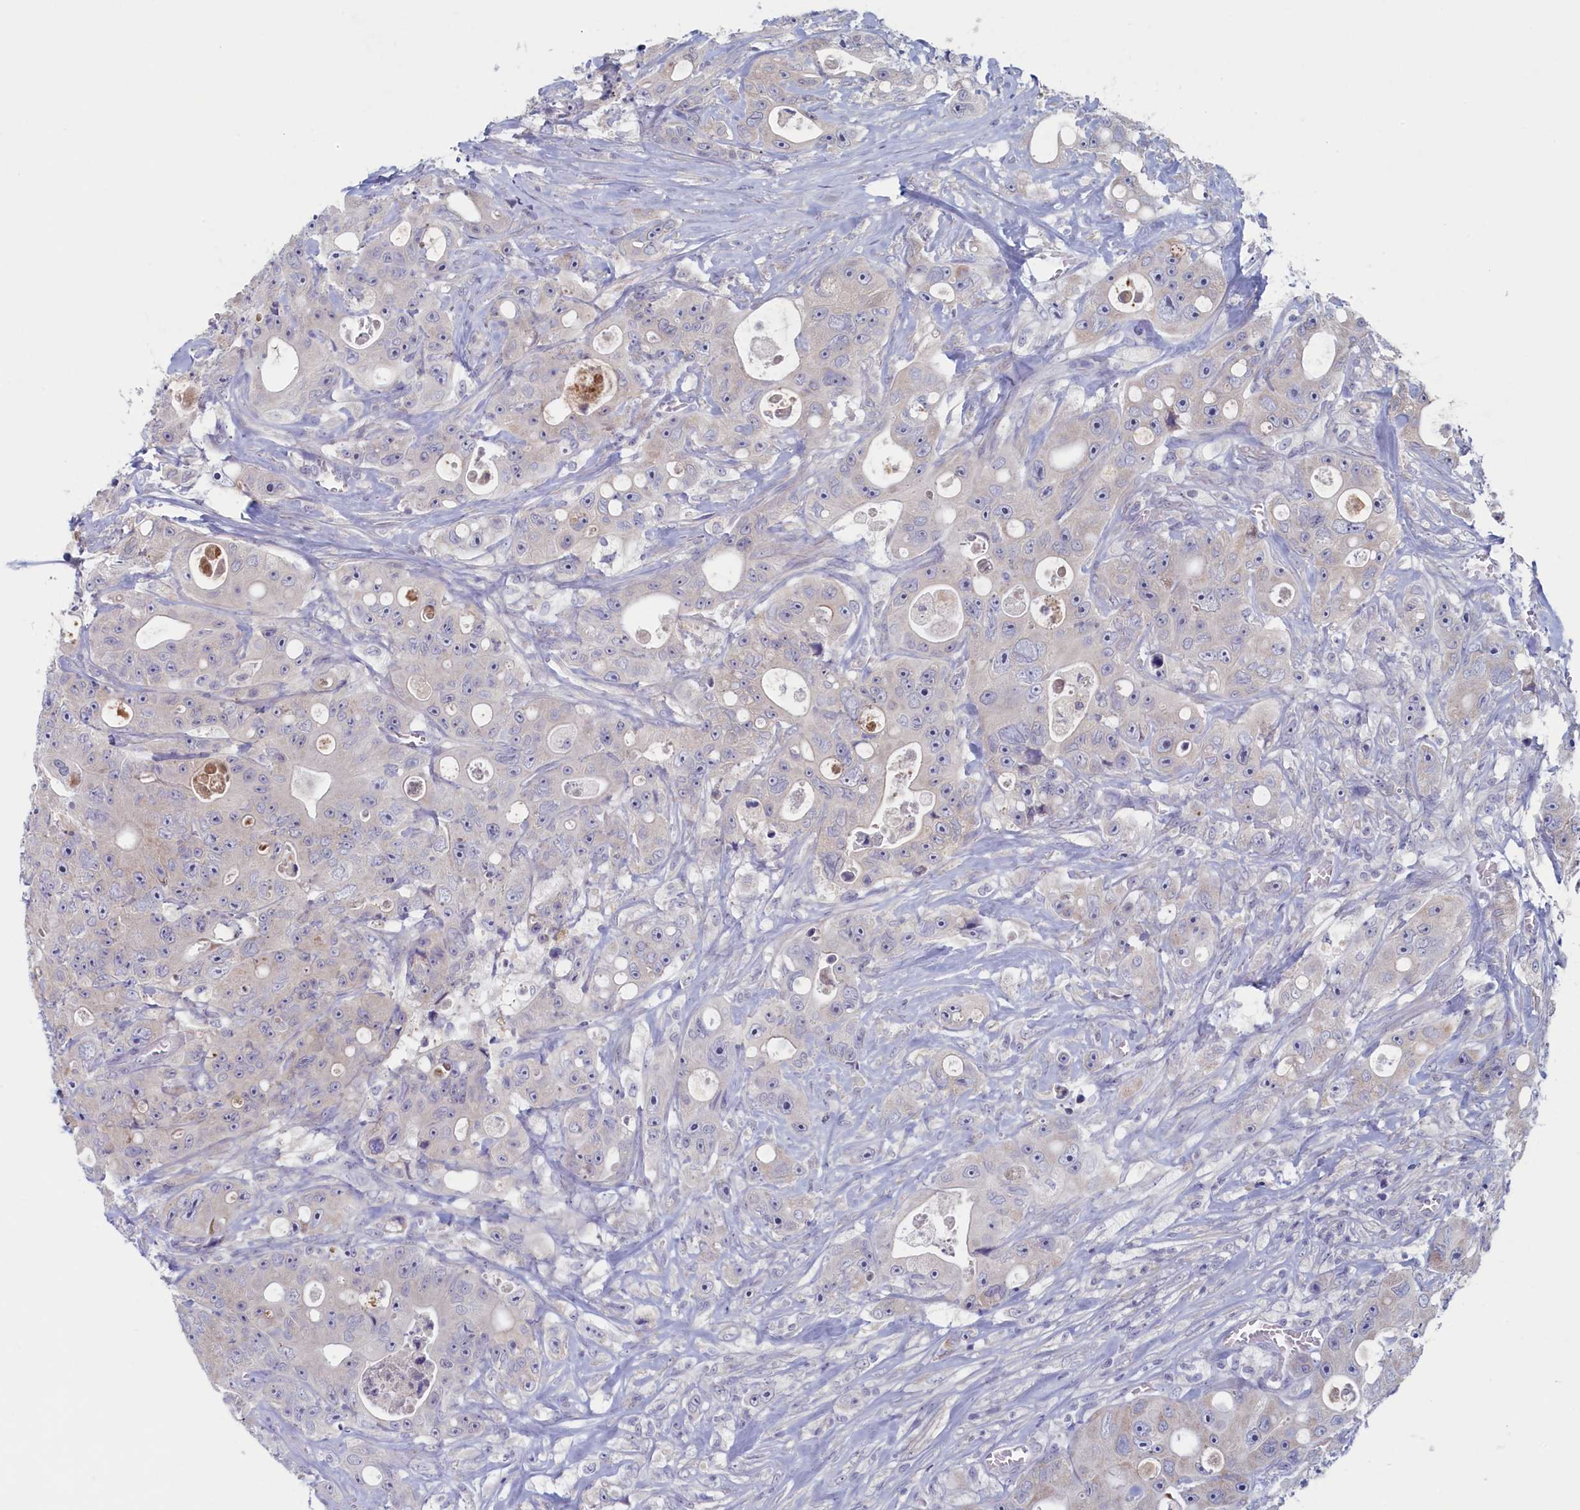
{"staining": {"intensity": "negative", "quantity": "none", "location": "none"}, "tissue": "colorectal cancer", "cell_type": "Tumor cells", "image_type": "cancer", "snomed": [{"axis": "morphology", "description": "Adenocarcinoma, NOS"}, {"axis": "topography", "description": "Colon"}], "caption": "This is an immunohistochemistry micrograph of human colorectal cancer (adenocarcinoma). There is no expression in tumor cells.", "gene": "WDR76", "patient": {"sex": "female", "age": 46}}